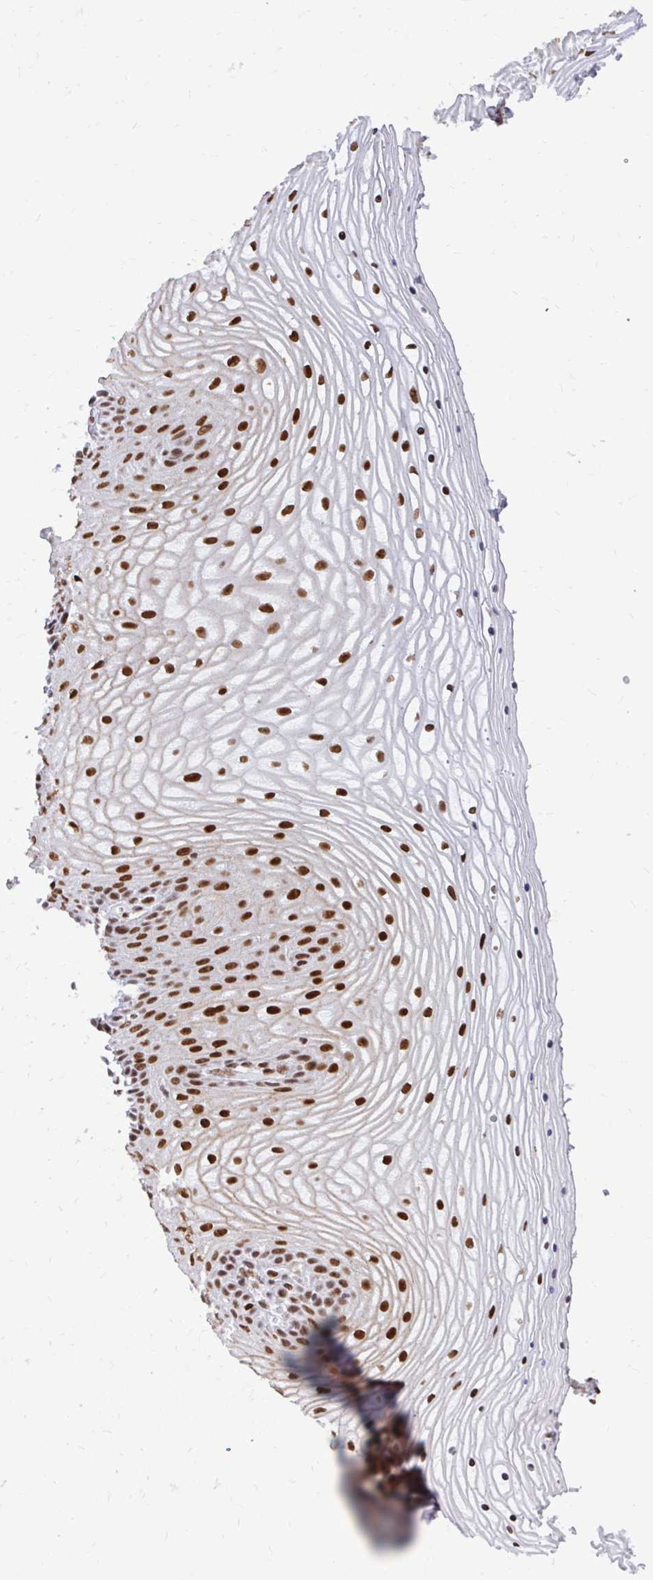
{"staining": {"intensity": "strong", "quantity": ">75%", "location": "nuclear"}, "tissue": "vagina", "cell_type": "Squamous epithelial cells", "image_type": "normal", "snomed": [{"axis": "morphology", "description": "Normal tissue, NOS"}, {"axis": "topography", "description": "Vagina"}], "caption": "A brown stain highlights strong nuclear staining of a protein in squamous epithelial cells of normal vagina. (Stains: DAB (3,3'-diaminobenzidine) in brown, nuclei in blue, Microscopy: brightfield microscopy at high magnification).", "gene": "CDYL", "patient": {"sex": "female", "age": 45}}